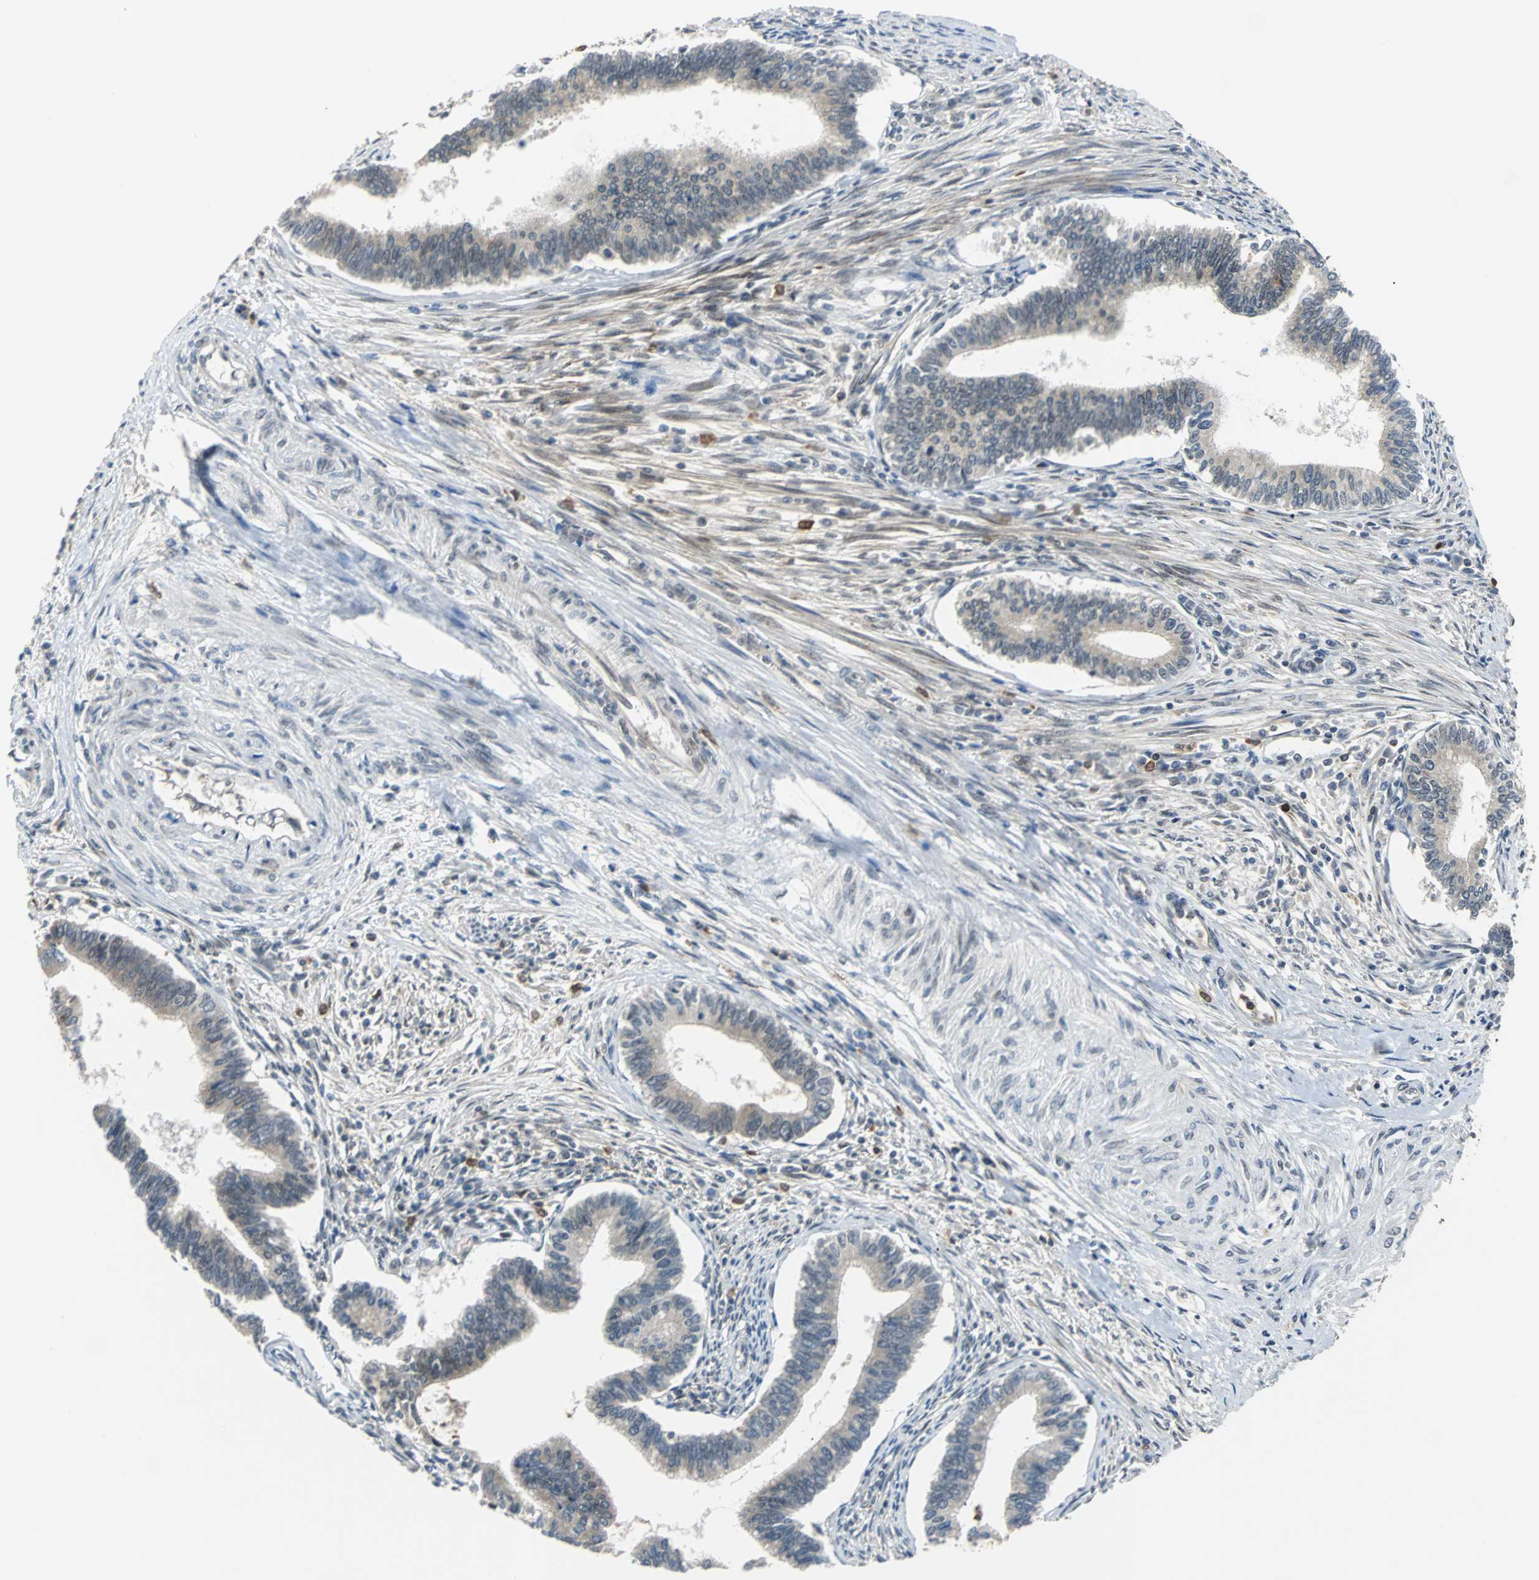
{"staining": {"intensity": "moderate", "quantity": "25%-75%", "location": "cytoplasmic/membranous,nuclear"}, "tissue": "cervical cancer", "cell_type": "Tumor cells", "image_type": "cancer", "snomed": [{"axis": "morphology", "description": "Adenocarcinoma, NOS"}, {"axis": "topography", "description": "Cervix"}], "caption": "Cervical cancer stained with DAB immunohistochemistry (IHC) demonstrates medium levels of moderate cytoplasmic/membranous and nuclear expression in about 25%-75% of tumor cells.", "gene": "SIRT1", "patient": {"sex": "female", "age": 36}}